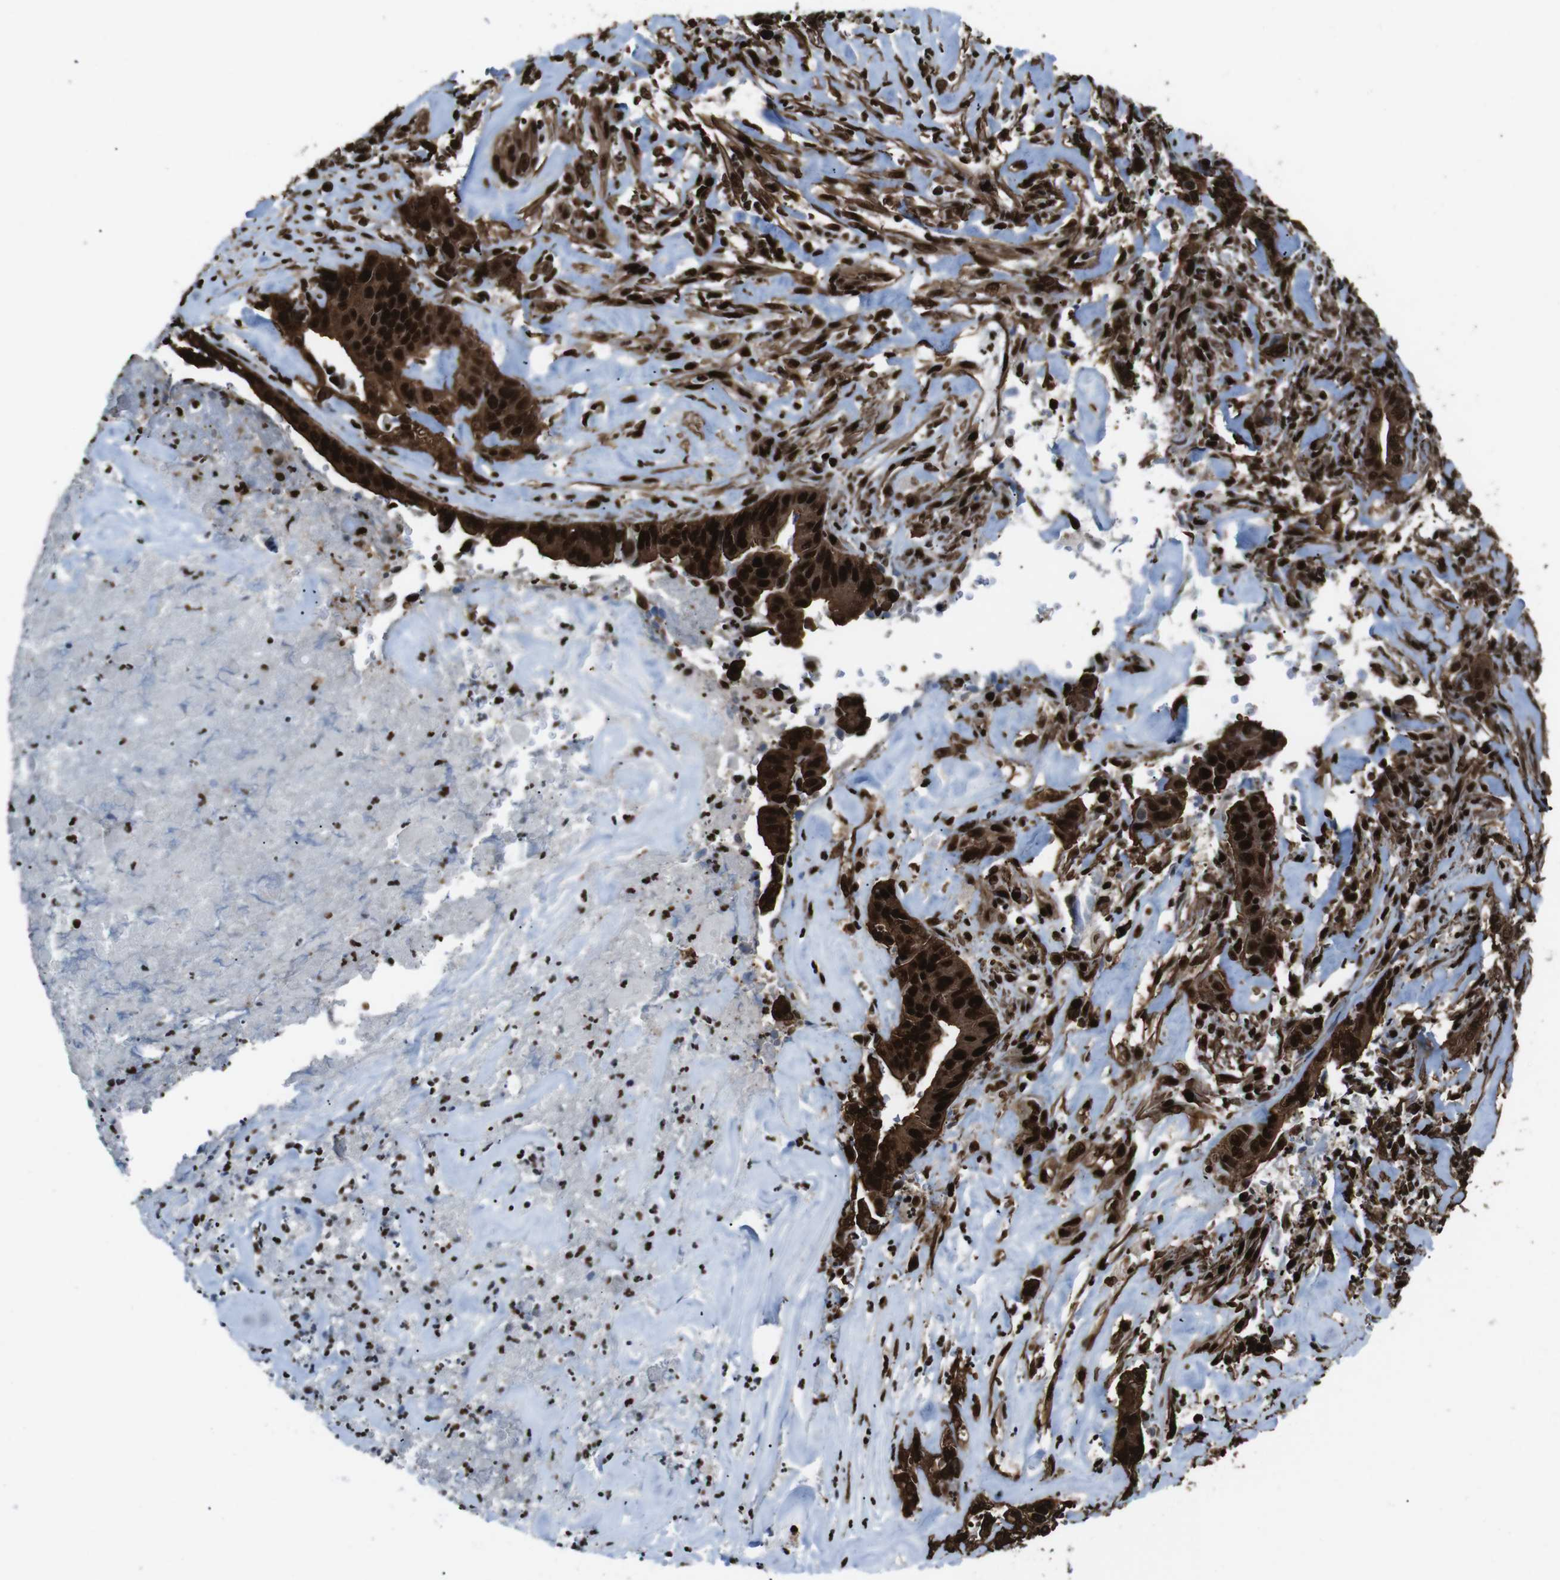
{"staining": {"intensity": "strong", "quantity": ">75%", "location": "cytoplasmic/membranous,nuclear"}, "tissue": "liver cancer", "cell_type": "Tumor cells", "image_type": "cancer", "snomed": [{"axis": "morphology", "description": "Cholangiocarcinoma"}, {"axis": "topography", "description": "Liver"}], "caption": "High-power microscopy captured an IHC photomicrograph of liver cholangiocarcinoma, revealing strong cytoplasmic/membranous and nuclear expression in about >75% of tumor cells. Using DAB (3,3'-diaminobenzidine) (brown) and hematoxylin (blue) stains, captured at high magnification using brightfield microscopy.", "gene": "HNRNPU", "patient": {"sex": "female", "age": 67}}